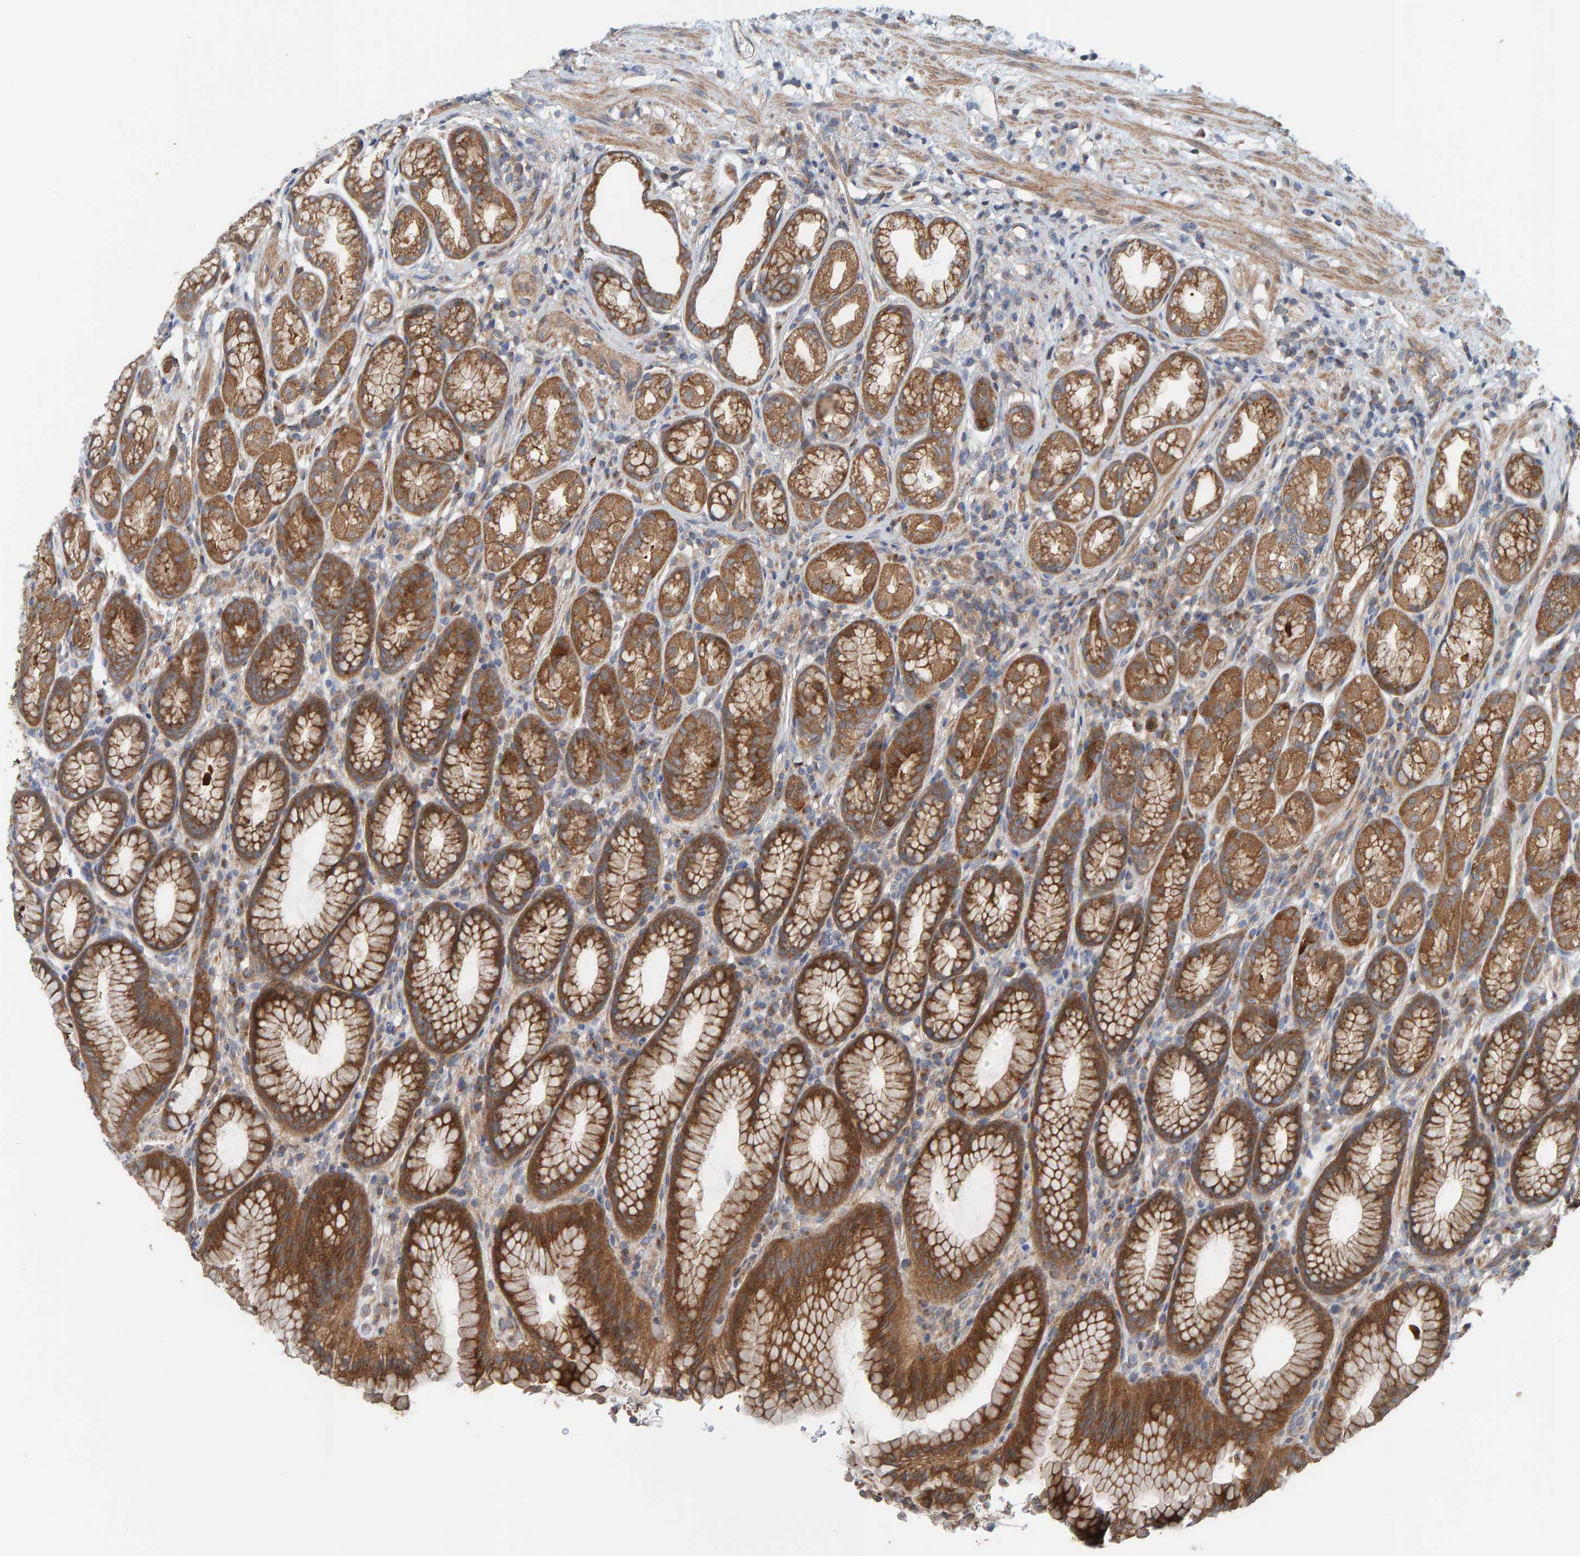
{"staining": {"intensity": "moderate", "quantity": ">75%", "location": "cytoplasmic/membranous"}, "tissue": "stomach", "cell_type": "Glandular cells", "image_type": "normal", "snomed": [{"axis": "morphology", "description": "Normal tissue, NOS"}, {"axis": "topography", "description": "Stomach"}], "caption": "The micrograph displays staining of unremarkable stomach, revealing moderate cytoplasmic/membranous protein positivity (brown color) within glandular cells. (Stains: DAB (3,3'-diaminobenzidine) in brown, nuclei in blue, Microscopy: brightfield microscopy at high magnification).", "gene": "UBAP1", "patient": {"sex": "male", "age": 42}}